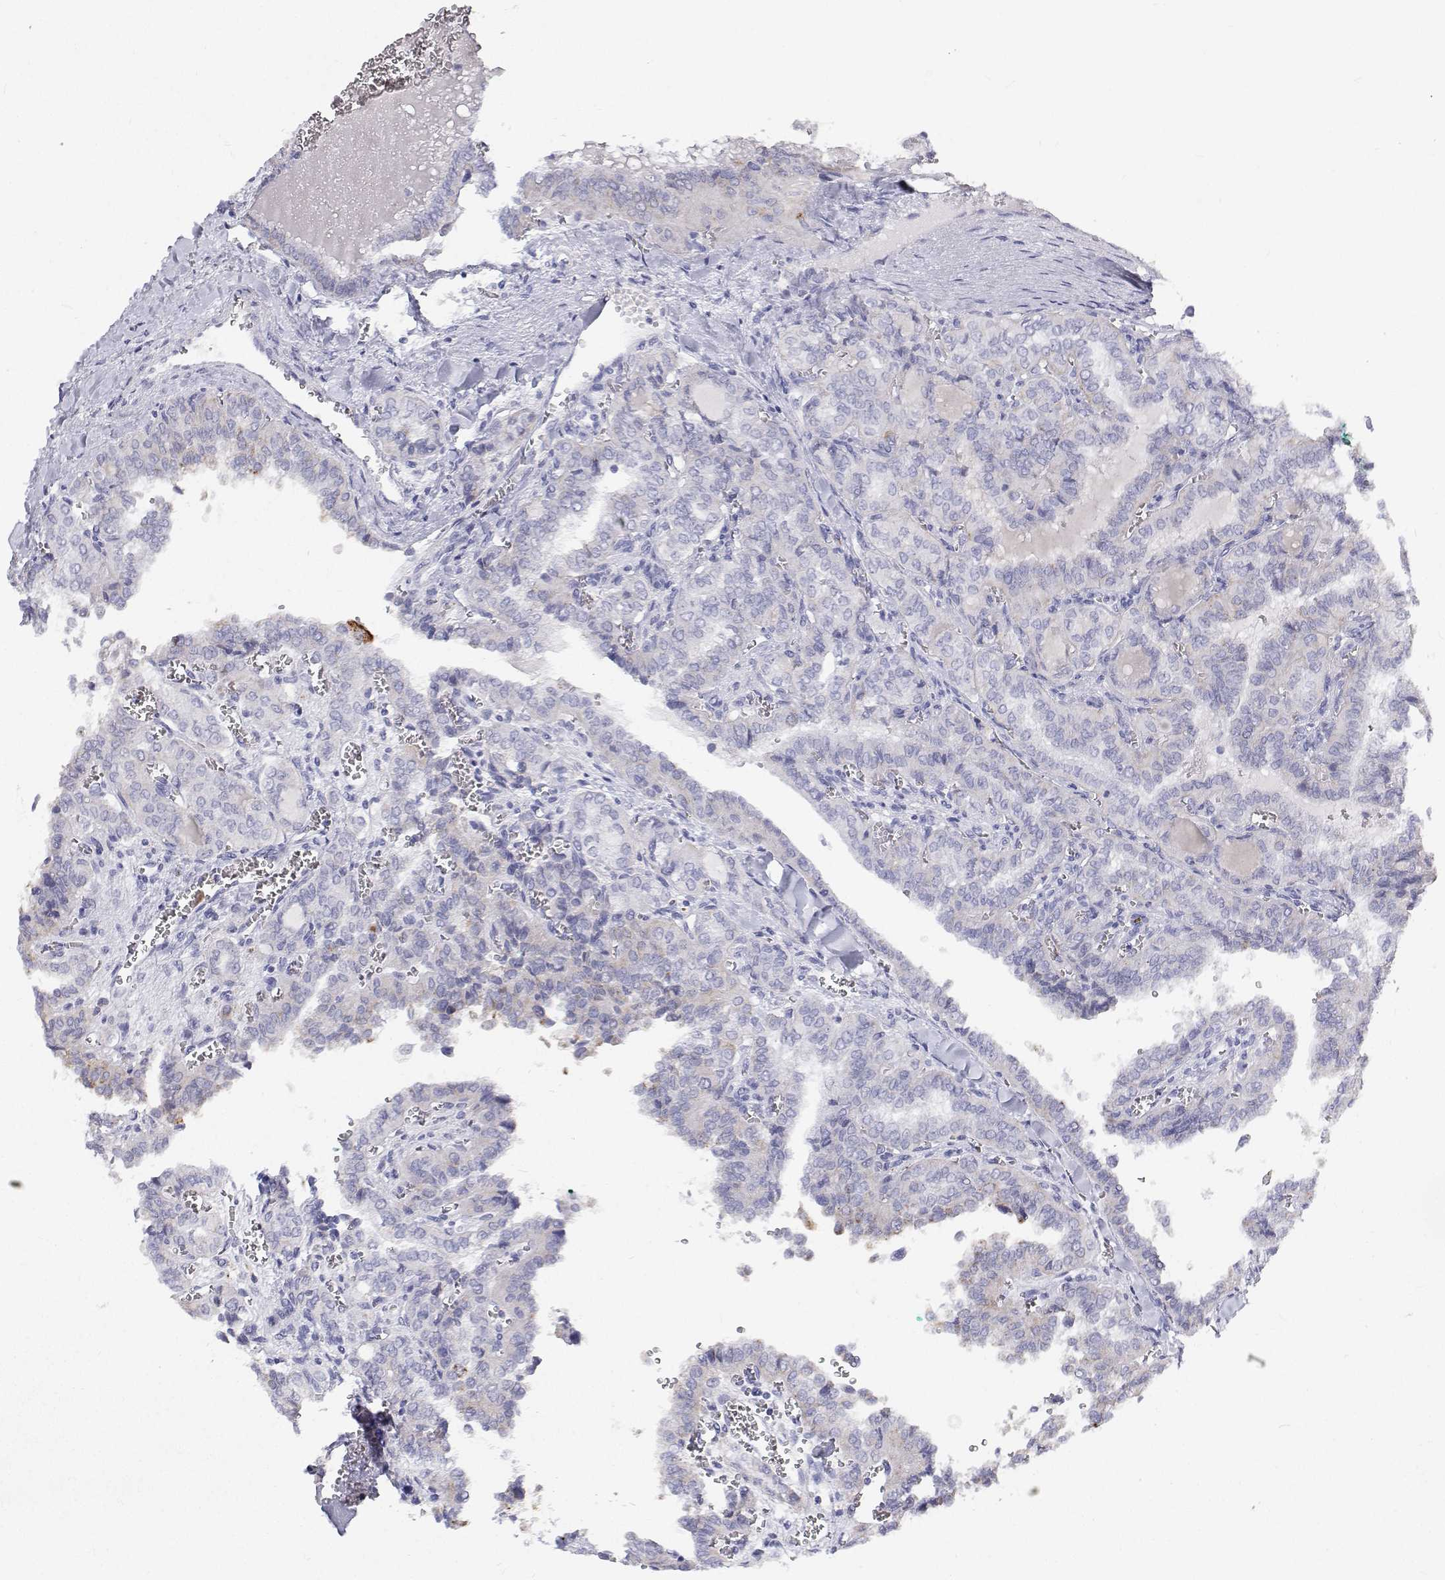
{"staining": {"intensity": "negative", "quantity": "none", "location": "none"}, "tissue": "thyroid cancer", "cell_type": "Tumor cells", "image_type": "cancer", "snomed": [{"axis": "morphology", "description": "Papillary adenocarcinoma, NOS"}, {"axis": "topography", "description": "Thyroid gland"}], "caption": "An immunohistochemistry image of papillary adenocarcinoma (thyroid) is shown. There is no staining in tumor cells of papillary adenocarcinoma (thyroid).", "gene": "NCR2", "patient": {"sex": "female", "age": 41}}